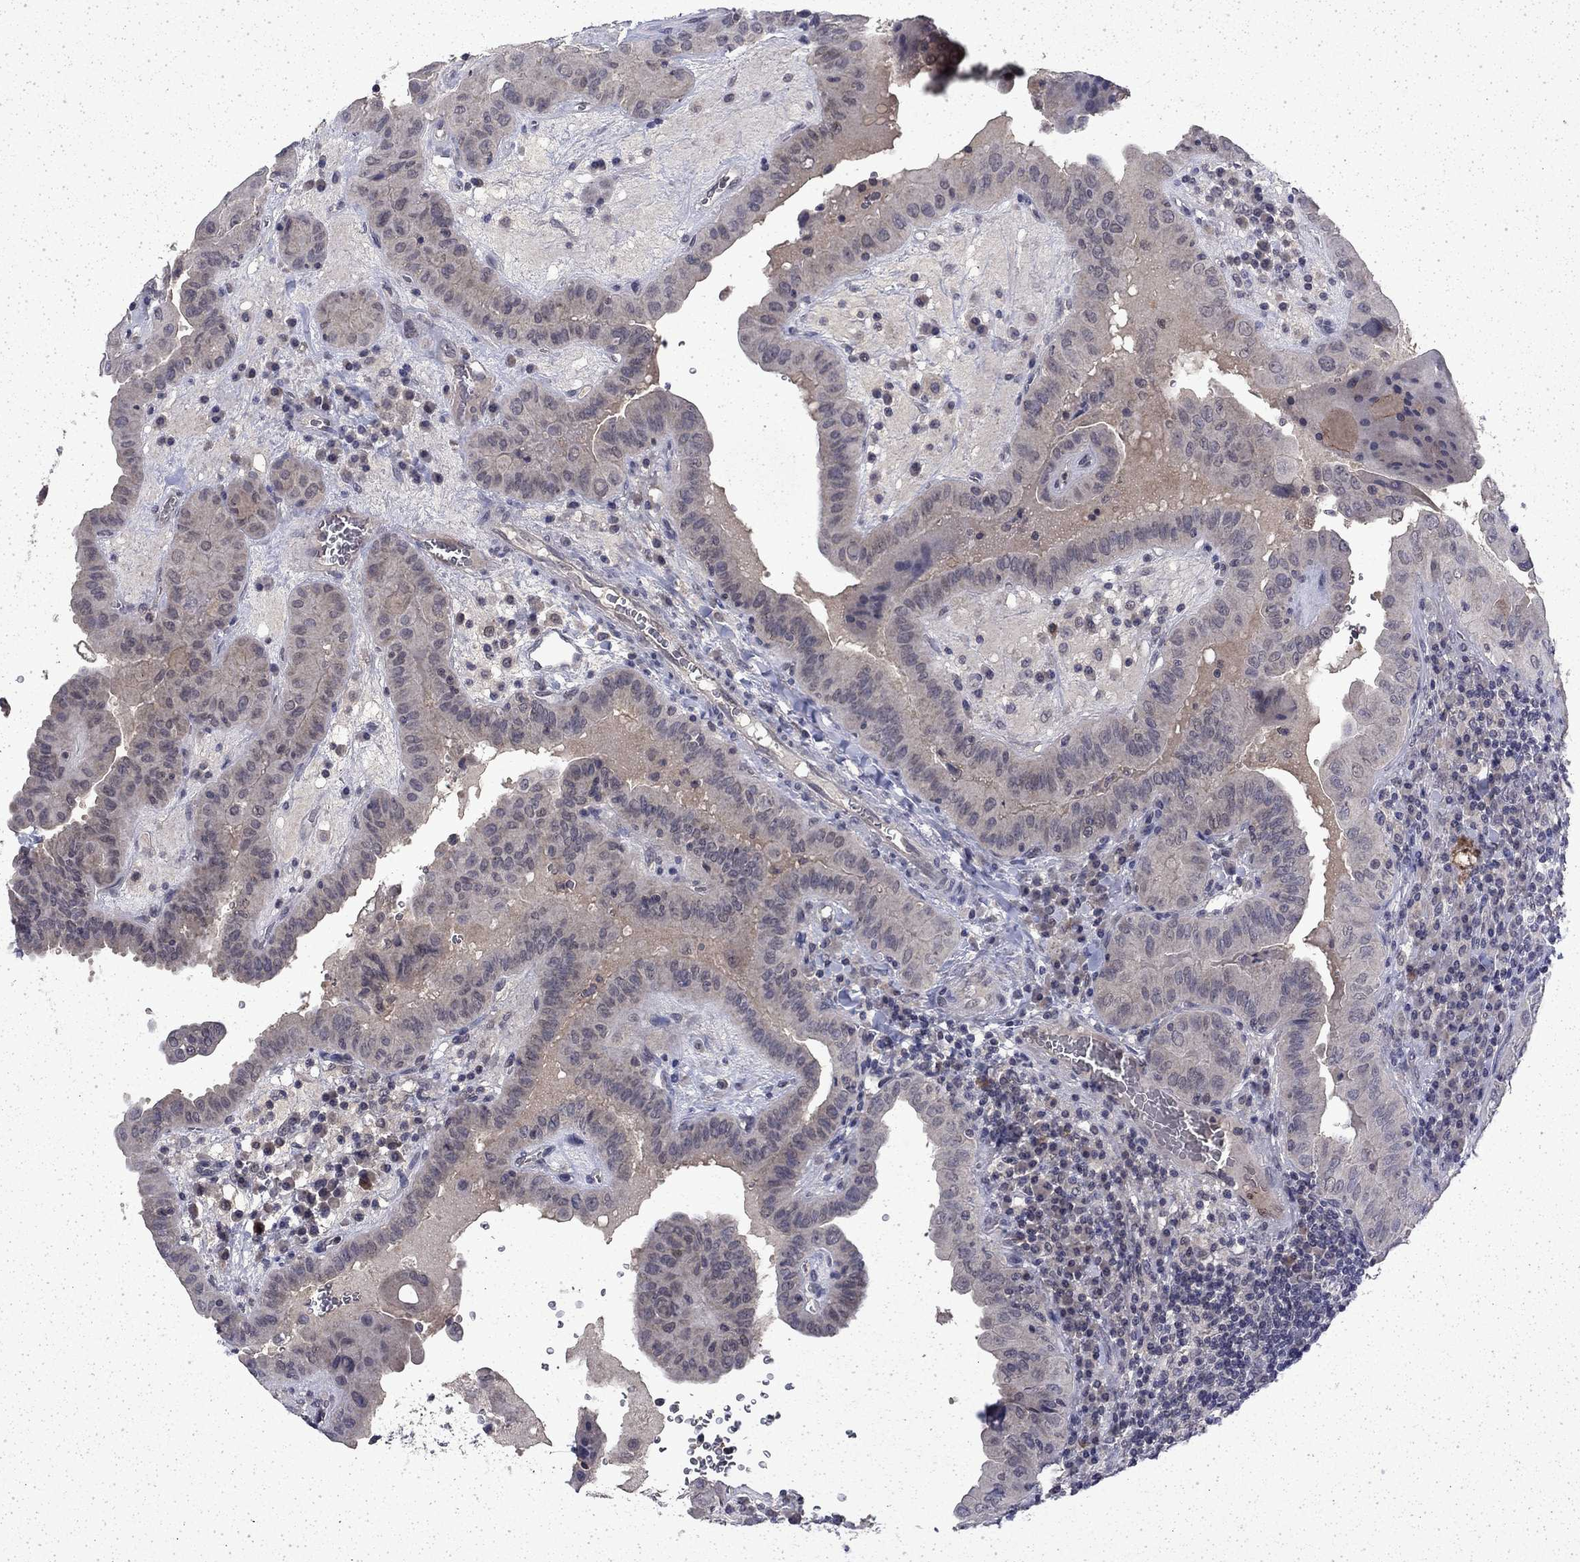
{"staining": {"intensity": "negative", "quantity": "none", "location": "none"}, "tissue": "thyroid cancer", "cell_type": "Tumor cells", "image_type": "cancer", "snomed": [{"axis": "morphology", "description": "Papillary adenocarcinoma, NOS"}, {"axis": "topography", "description": "Thyroid gland"}], "caption": "The photomicrograph shows no staining of tumor cells in papillary adenocarcinoma (thyroid).", "gene": "CHAT", "patient": {"sex": "female", "age": 37}}